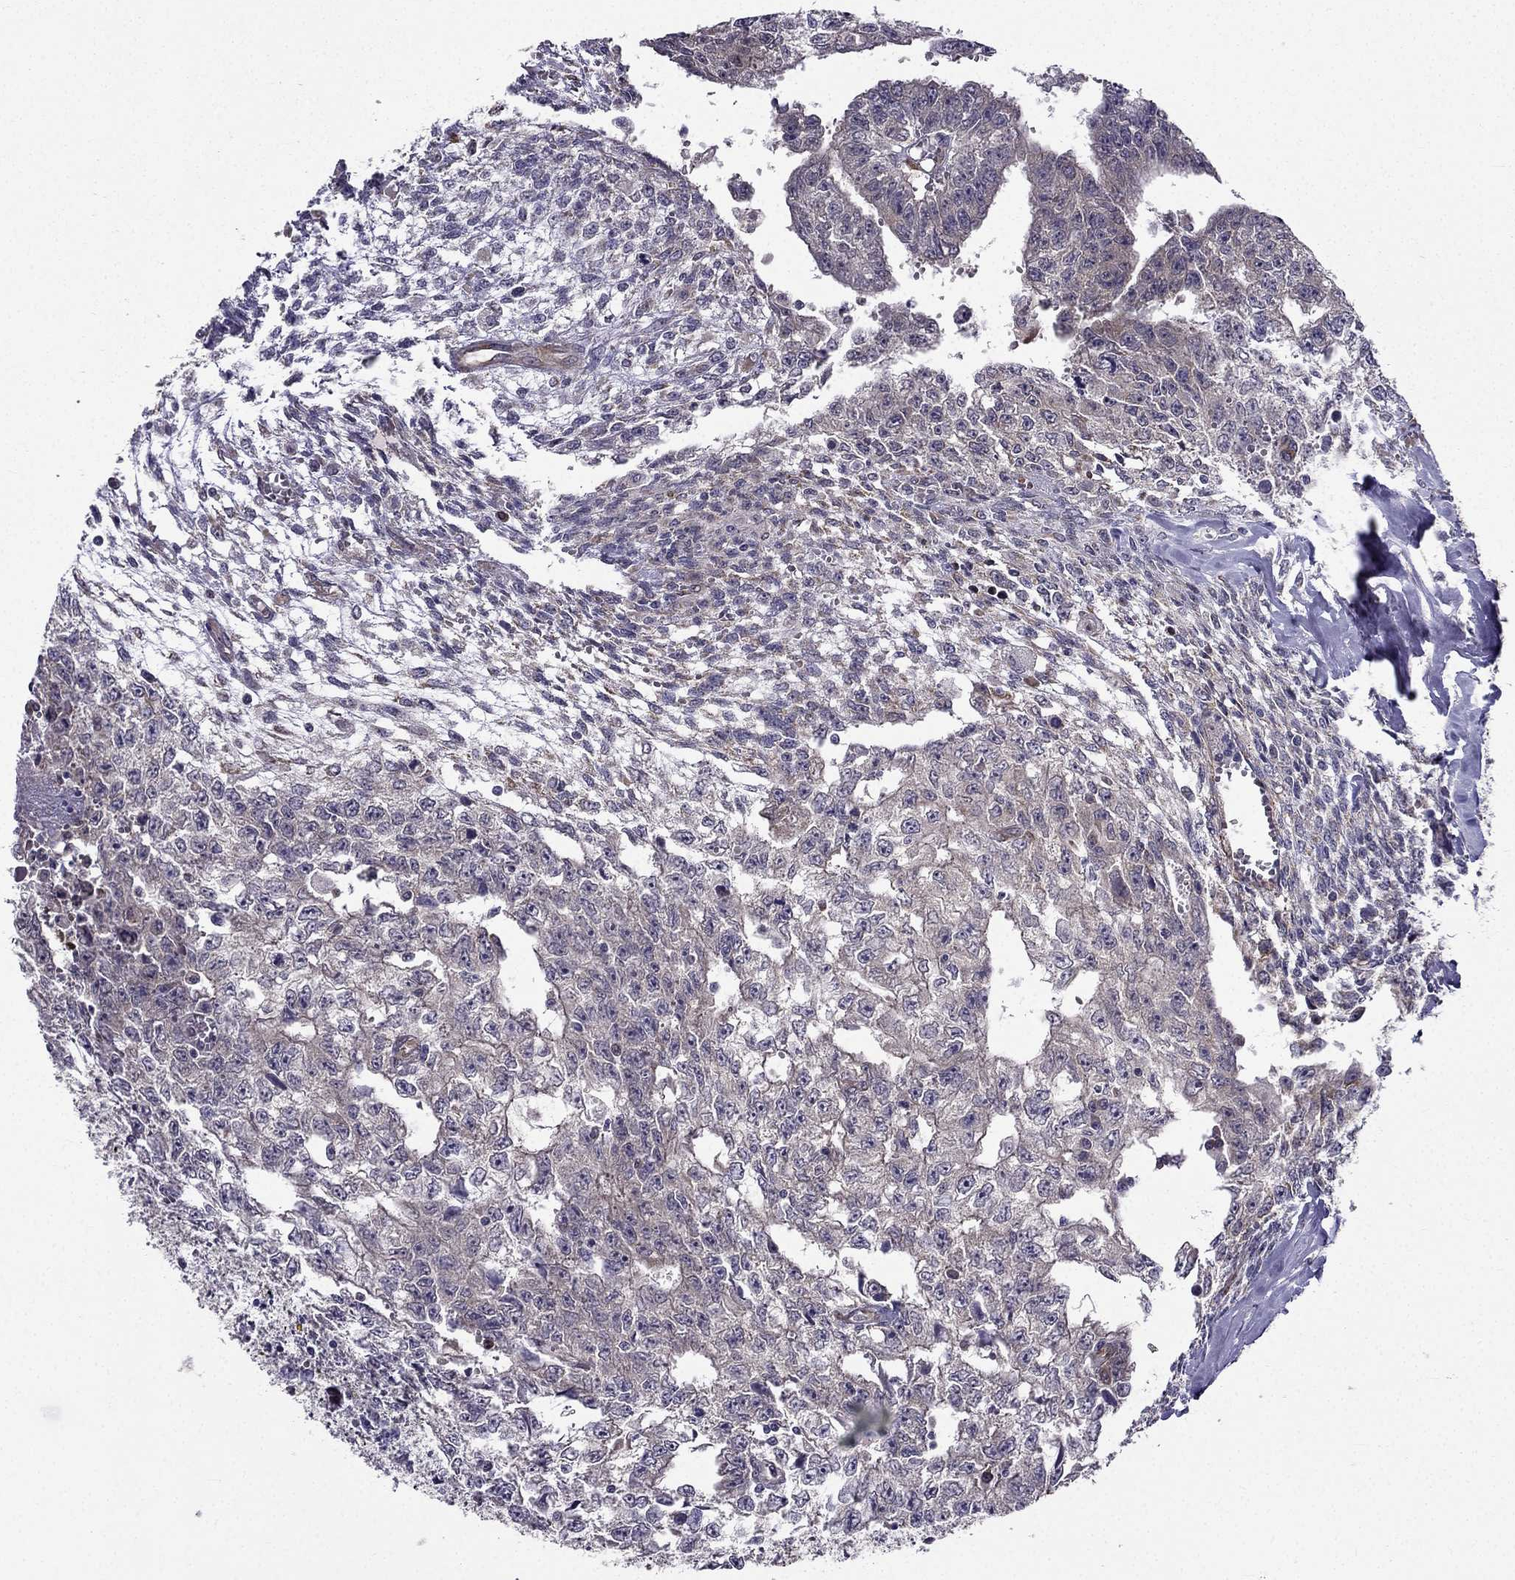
{"staining": {"intensity": "moderate", "quantity": "<25%", "location": "cytoplasmic/membranous"}, "tissue": "testis cancer", "cell_type": "Tumor cells", "image_type": "cancer", "snomed": [{"axis": "morphology", "description": "Carcinoma, Embryonal, NOS"}, {"axis": "morphology", "description": "Teratoma, malignant, NOS"}, {"axis": "topography", "description": "Testis"}], "caption": "Protein expression analysis of human embryonal carcinoma (testis) reveals moderate cytoplasmic/membranous expression in approximately <25% of tumor cells.", "gene": "ARHGEF28", "patient": {"sex": "male", "age": 24}}